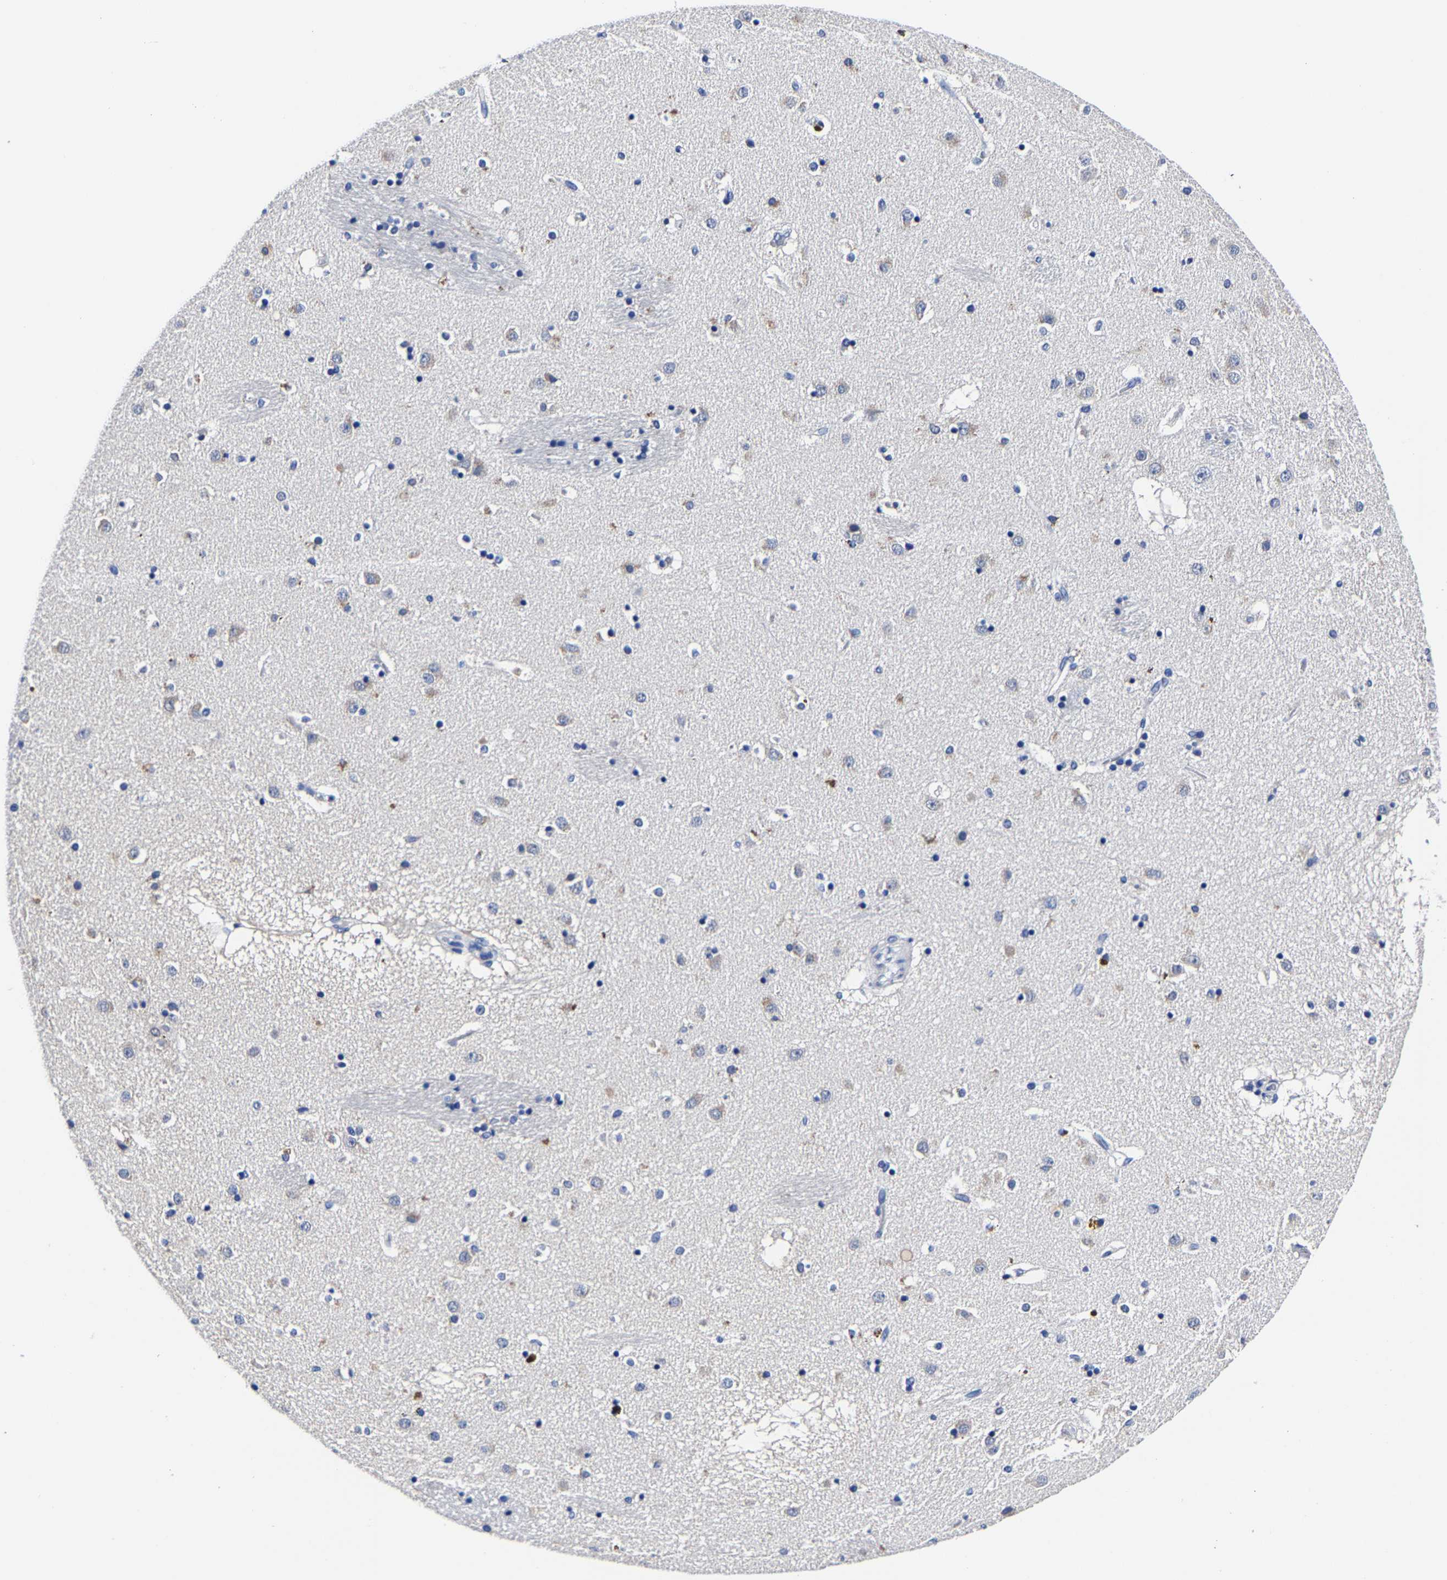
{"staining": {"intensity": "weak", "quantity": "<25%", "location": "cytoplasmic/membranous"}, "tissue": "caudate", "cell_type": "Glial cells", "image_type": "normal", "snomed": [{"axis": "morphology", "description": "Normal tissue, NOS"}, {"axis": "topography", "description": "Lateral ventricle wall"}], "caption": "Immunohistochemistry photomicrograph of benign caudate: human caudate stained with DAB (3,3'-diaminobenzidine) shows no significant protein expression in glial cells.", "gene": "CPA2", "patient": {"sex": "male", "age": 70}}